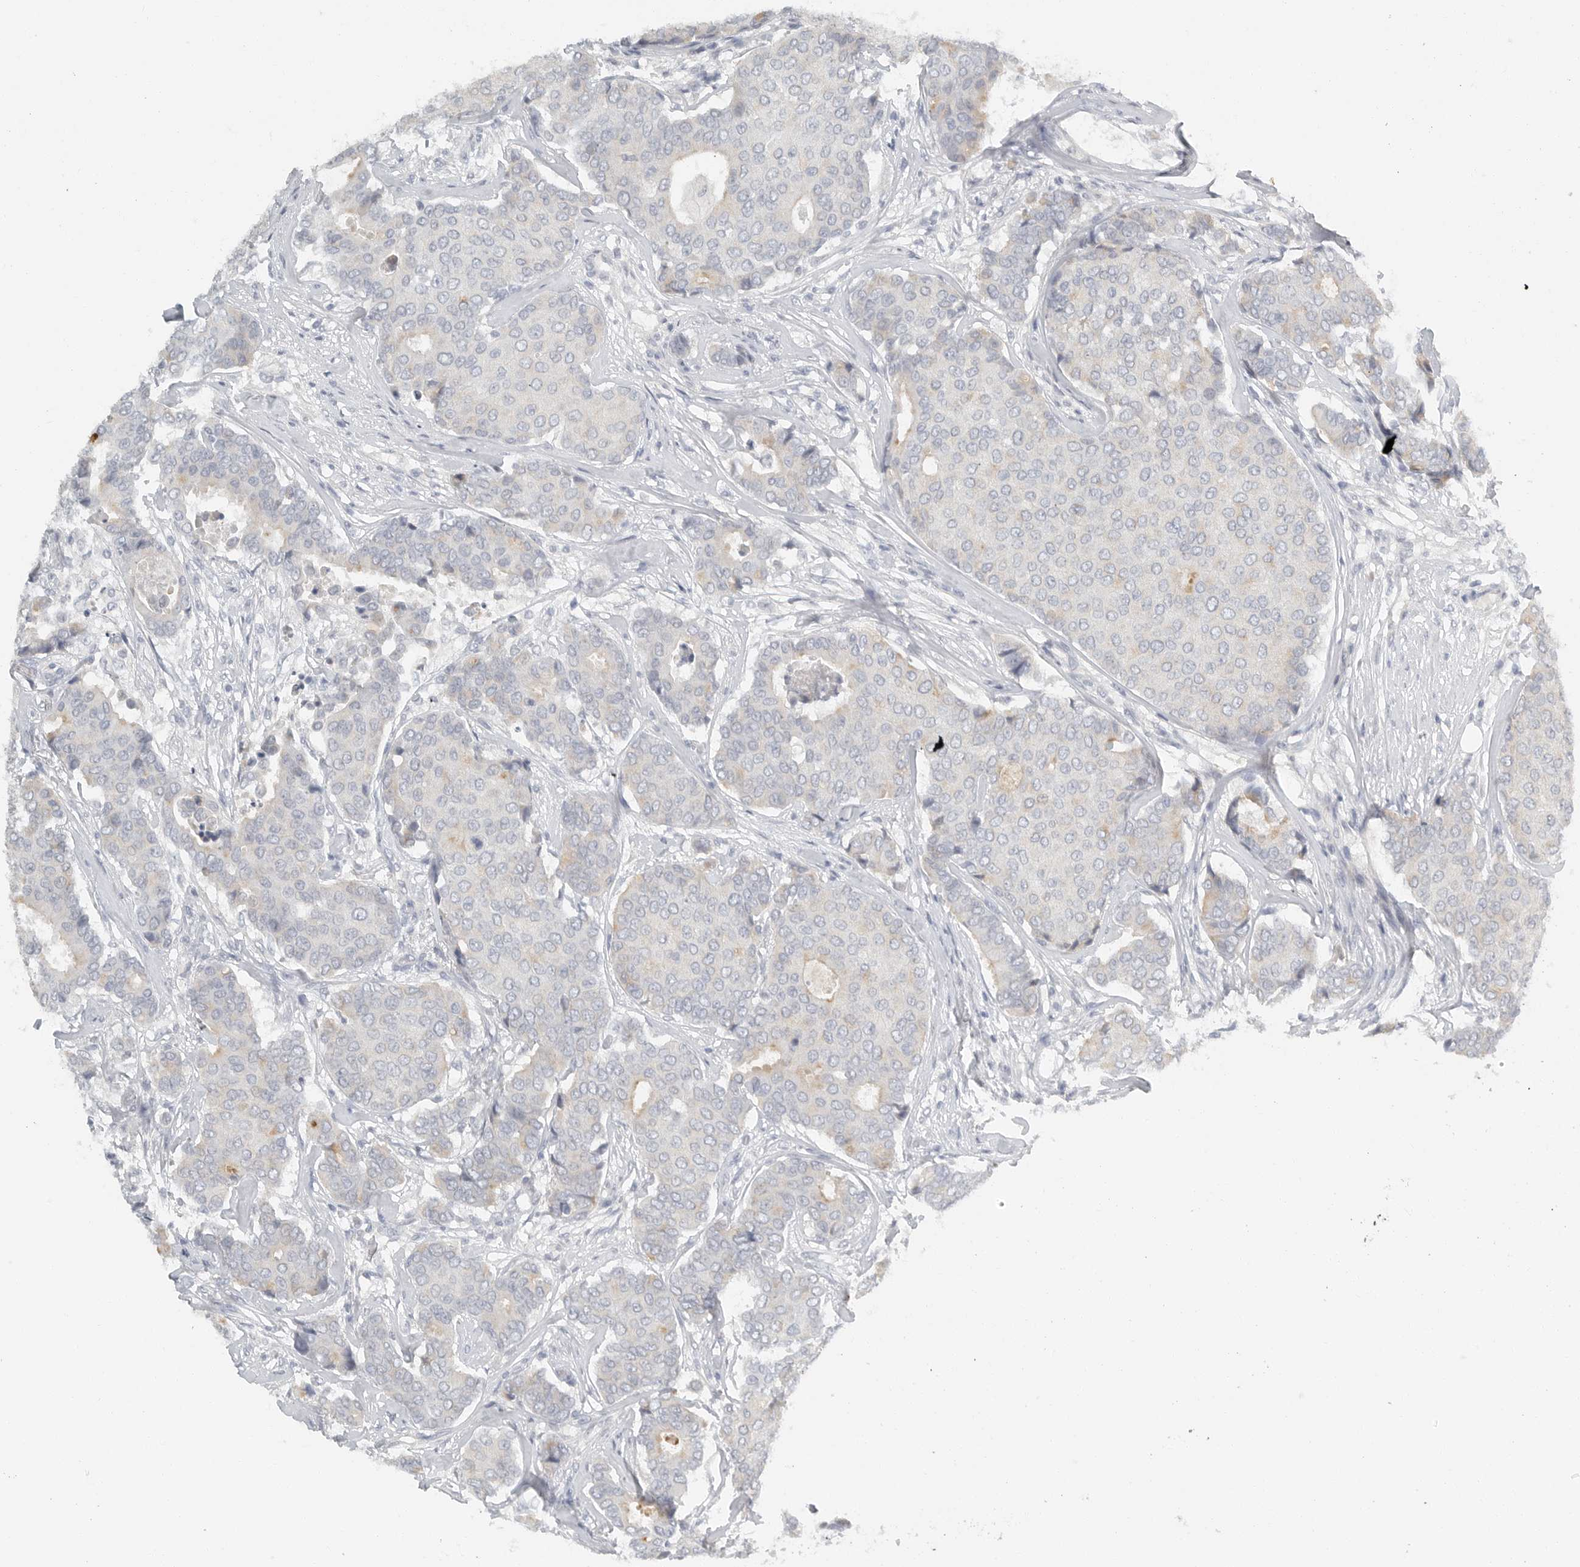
{"staining": {"intensity": "negative", "quantity": "none", "location": "none"}, "tissue": "breast cancer", "cell_type": "Tumor cells", "image_type": "cancer", "snomed": [{"axis": "morphology", "description": "Duct carcinoma"}, {"axis": "topography", "description": "Breast"}], "caption": "Tumor cells are negative for brown protein staining in breast cancer (infiltrating ductal carcinoma). (Stains: DAB immunohistochemistry with hematoxylin counter stain, Microscopy: brightfield microscopy at high magnification).", "gene": "PAM", "patient": {"sex": "female", "age": 75}}